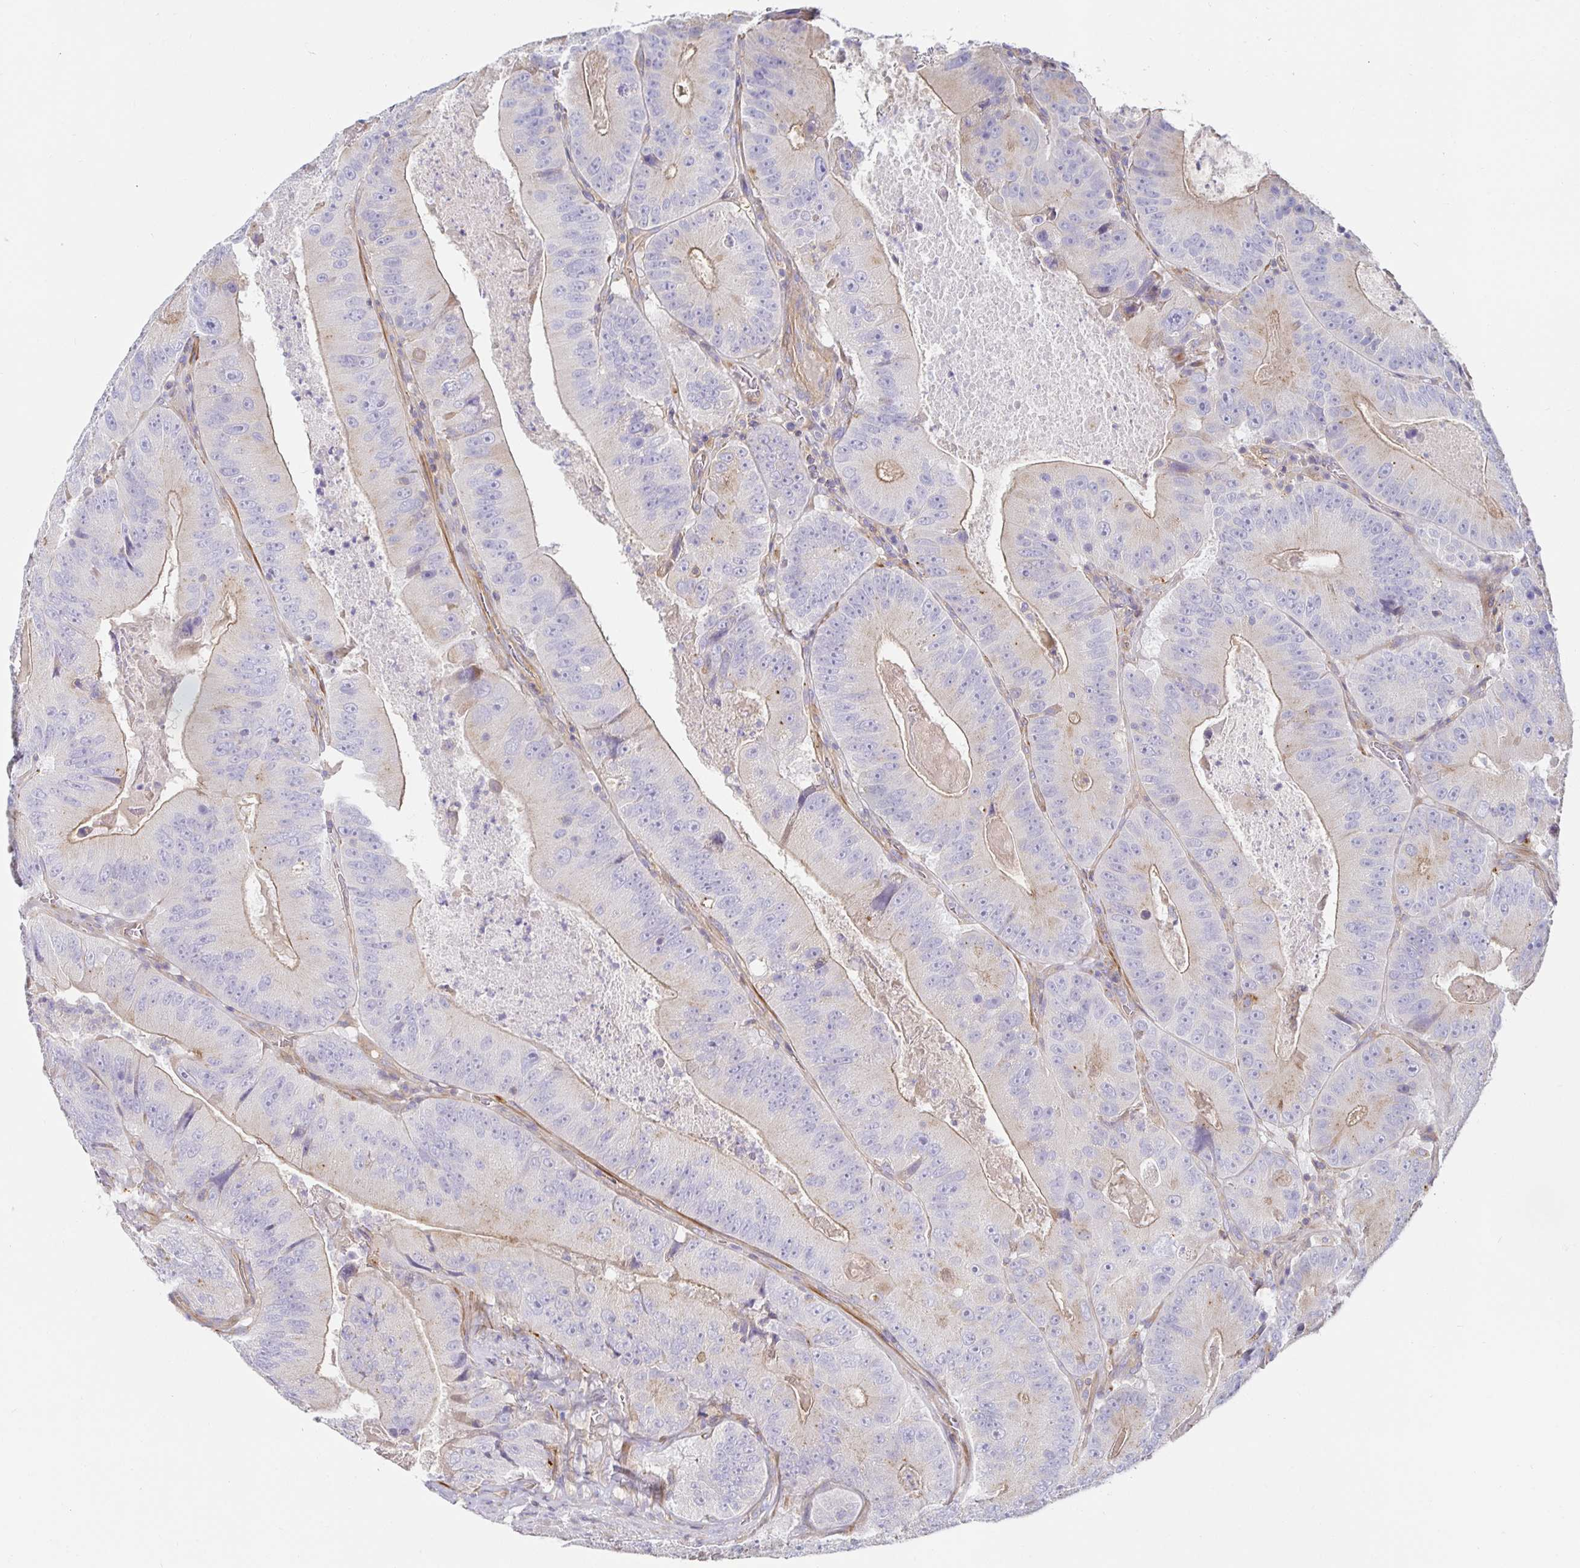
{"staining": {"intensity": "moderate", "quantity": "25%-75%", "location": "cytoplasmic/membranous"}, "tissue": "colorectal cancer", "cell_type": "Tumor cells", "image_type": "cancer", "snomed": [{"axis": "morphology", "description": "Adenocarcinoma, NOS"}, {"axis": "topography", "description": "Colon"}], "caption": "IHC staining of colorectal cancer (adenocarcinoma), which demonstrates medium levels of moderate cytoplasmic/membranous positivity in about 25%-75% of tumor cells indicating moderate cytoplasmic/membranous protein positivity. The staining was performed using DAB (3,3'-diaminobenzidine) (brown) for protein detection and nuclei were counterstained in hematoxylin (blue).", "gene": "METTL22", "patient": {"sex": "female", "age": 86}}